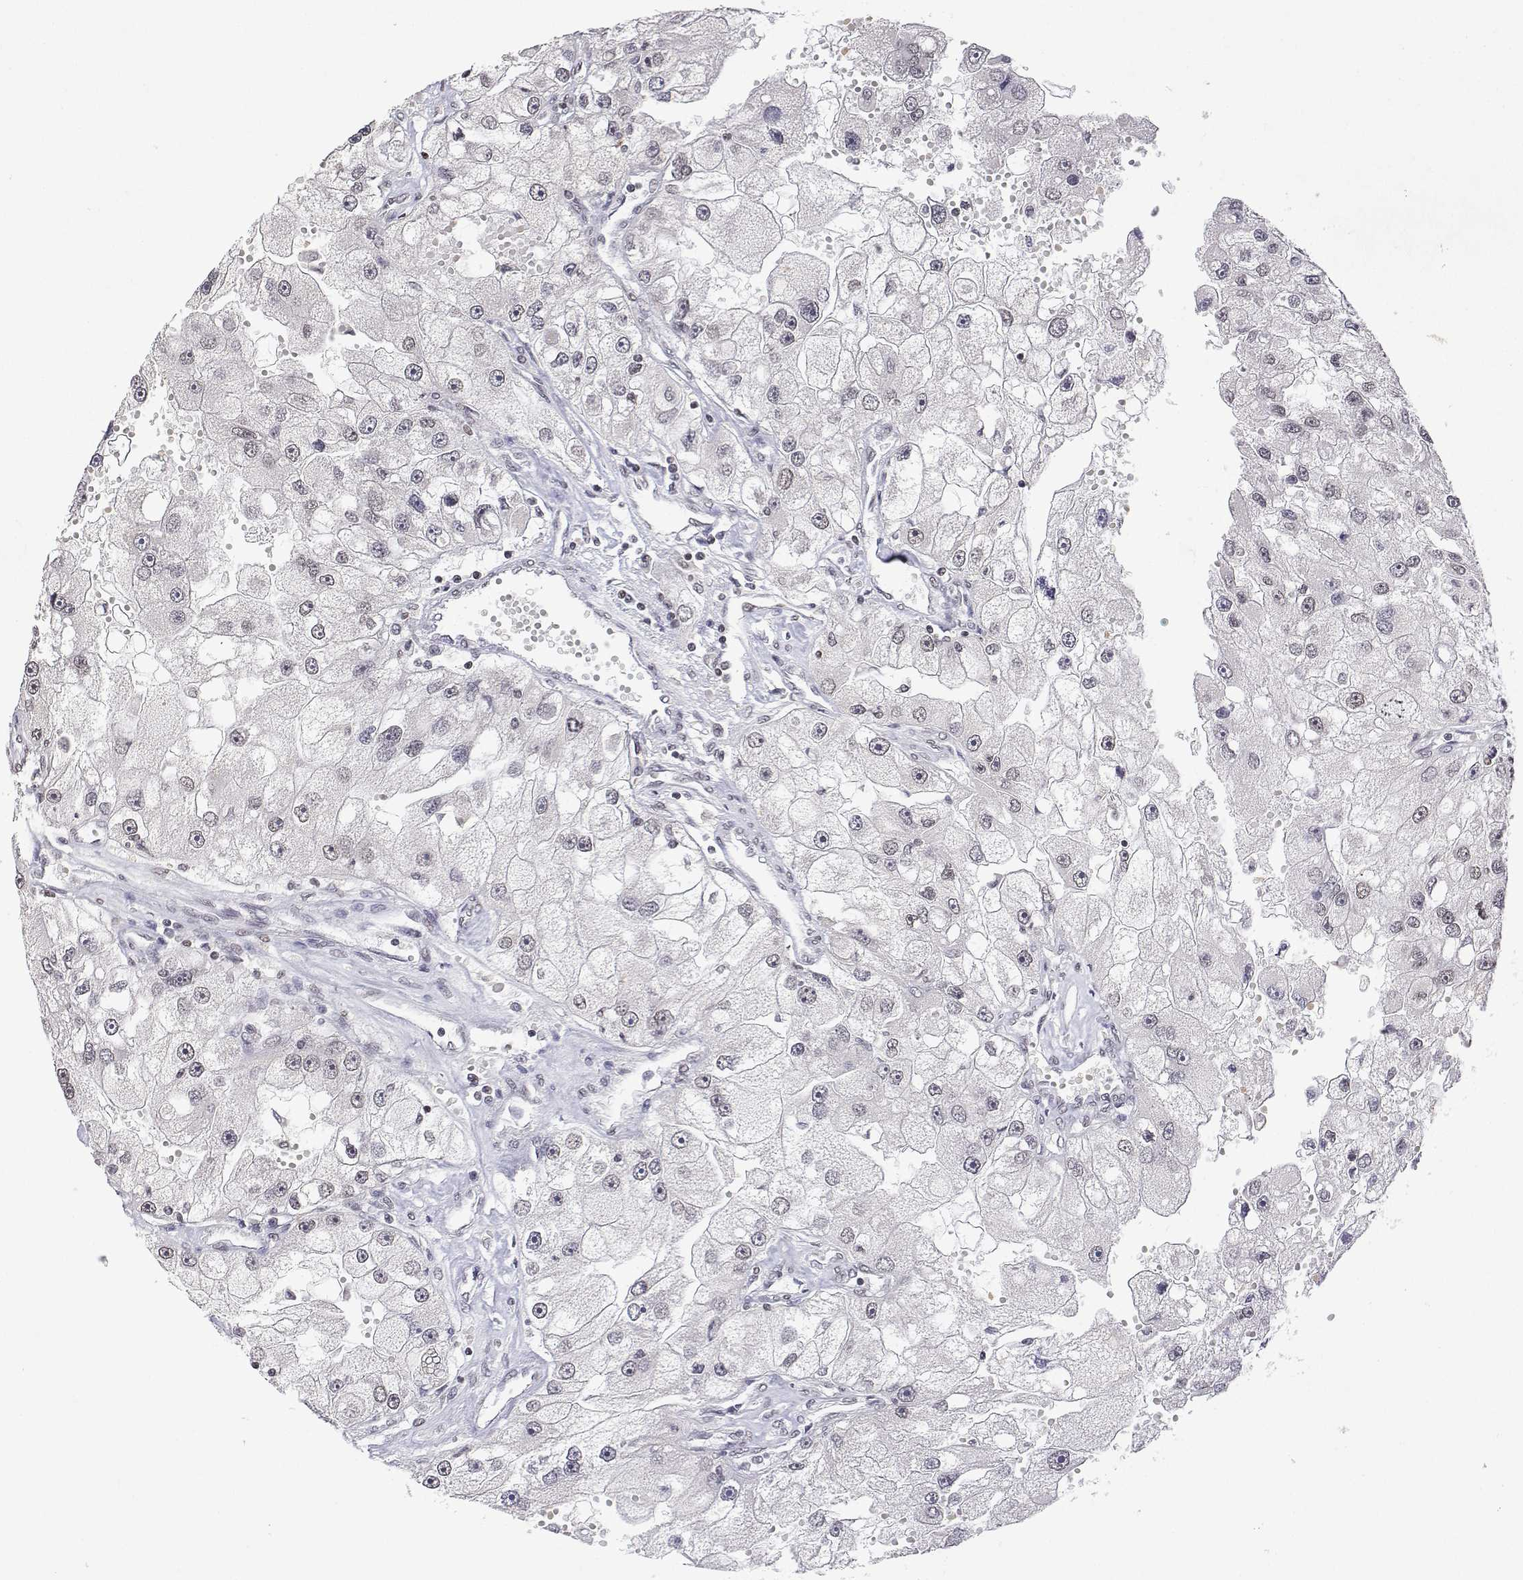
{"staining": {"intensity": "negative", "quantity": "none", "location": "none"}, "tissue": "renal cancer", "cell_type": "Tumor cells", "image_type": "cancer", "snomed": [{"axis": "morphology", "description": "Adenocarcinoma, NOS"}, {"axis": "topography", "description": "Kidney"}], "caption": "Tumor cells show no significant protein expression in renal adenocarcinoma. The staining was performed using DAB (3,3'-diaminobenzidine) to visualize the protein expression in brown, while the nuclei were stained in blue with hematoxylin (Magnification: 20x).", "gene": "XPC", "patient": {"sex": "male", "age": 63}}